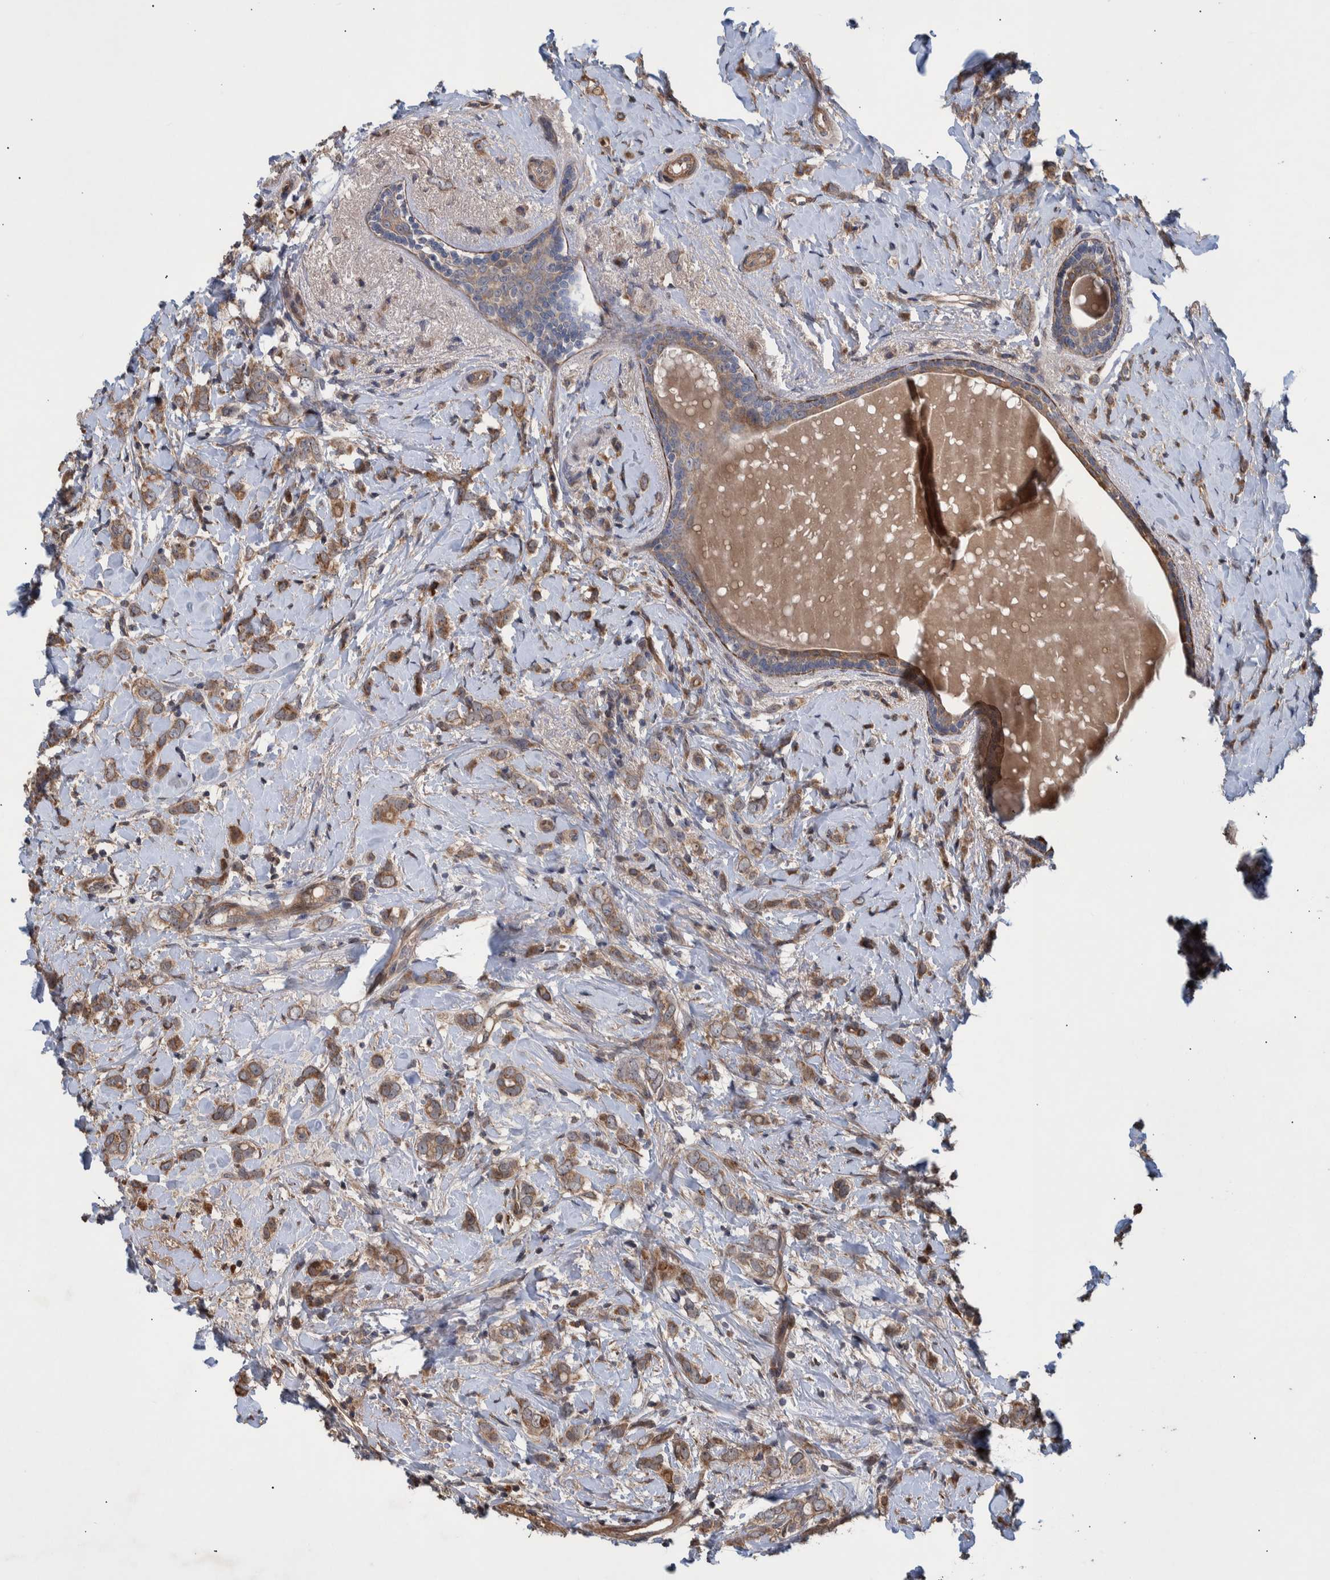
{"staining": {"intensity": "weak", "quantity": ">75%", "location": "cytoplasmic/membranous"}, "tissue": "breast cancer", "cell_type": "Tumor cells", "image_type": "cancer", "snomed": [{"axis": "morphology", "description": "Normal tissue, NOS"}, {"axis": "morphology", "description": "Lobular carcinoma"}, {"axis": "topography", "description": "Breast"}], "caption": "Weak cytoplasmic/membranous protein staining is identified in approximately >75% of tumor cells in lobular carcinoma (breast).", "gene": "B3GNTL1", "patient": {"sex": "female", "age": 47}}